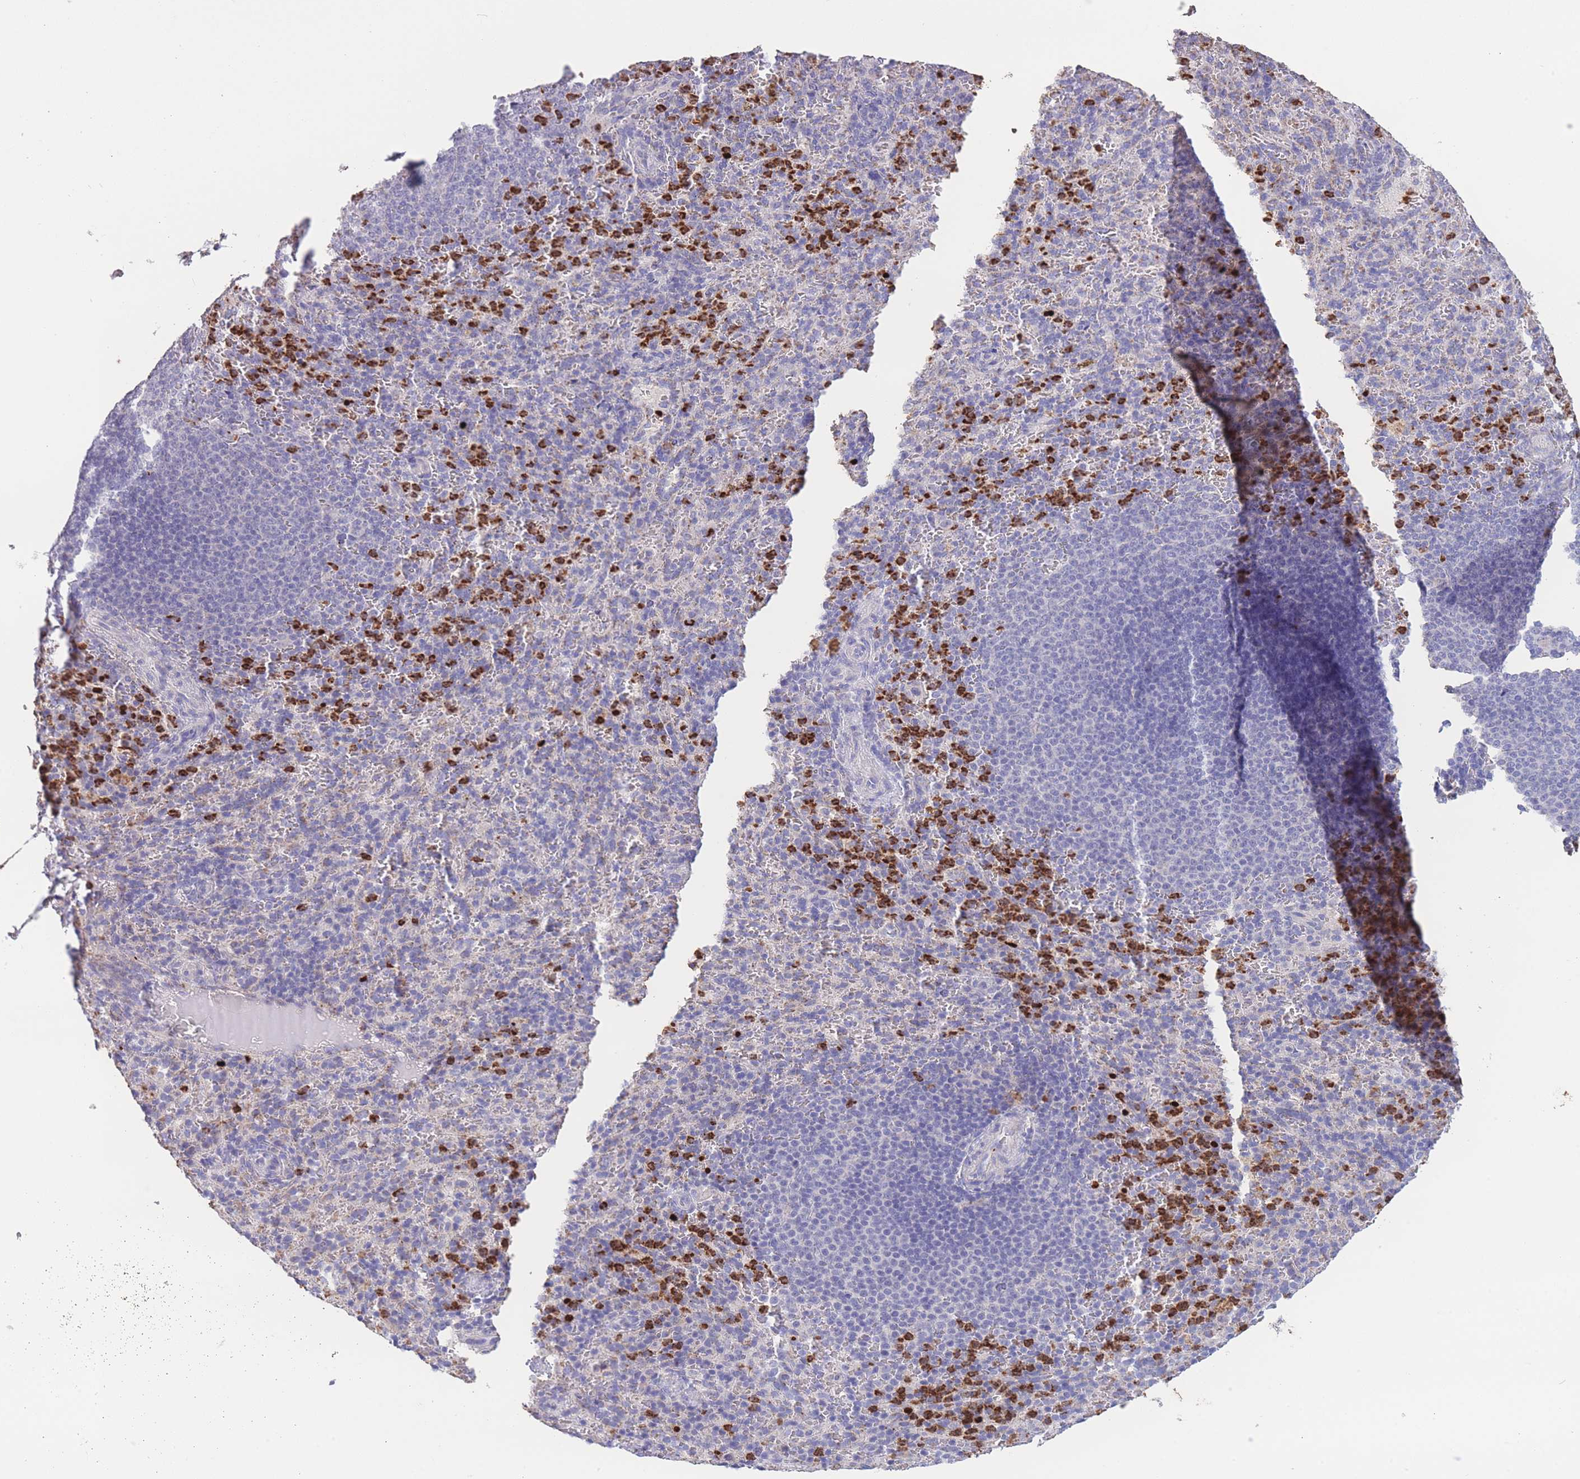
{"staining": {"intensity": "strong", "quantity": "25%-75%", "location": "cytoplasmic/membranous"}, "tissue": "spleen", "cell_type": "Cells in red pulp", "image_type": "normal", "snomed": [{"axis": "morphology", "description": "Normal tissue, NOS"}, {"axis": "topography", "description": "Spleen"}], "caption": "High-magnification brightfield microscopy of benign spleen stained with DAB (3,3'-diaminobenzidine) (brown) and counterstained with hematoxylin (blue). cells in red pulp exhibit strong cytoplasmic/membranous positivity is identified in about25%-75% of cells.", "gene": "CENPM", "patient": {"sex": "female", "age": 21}}